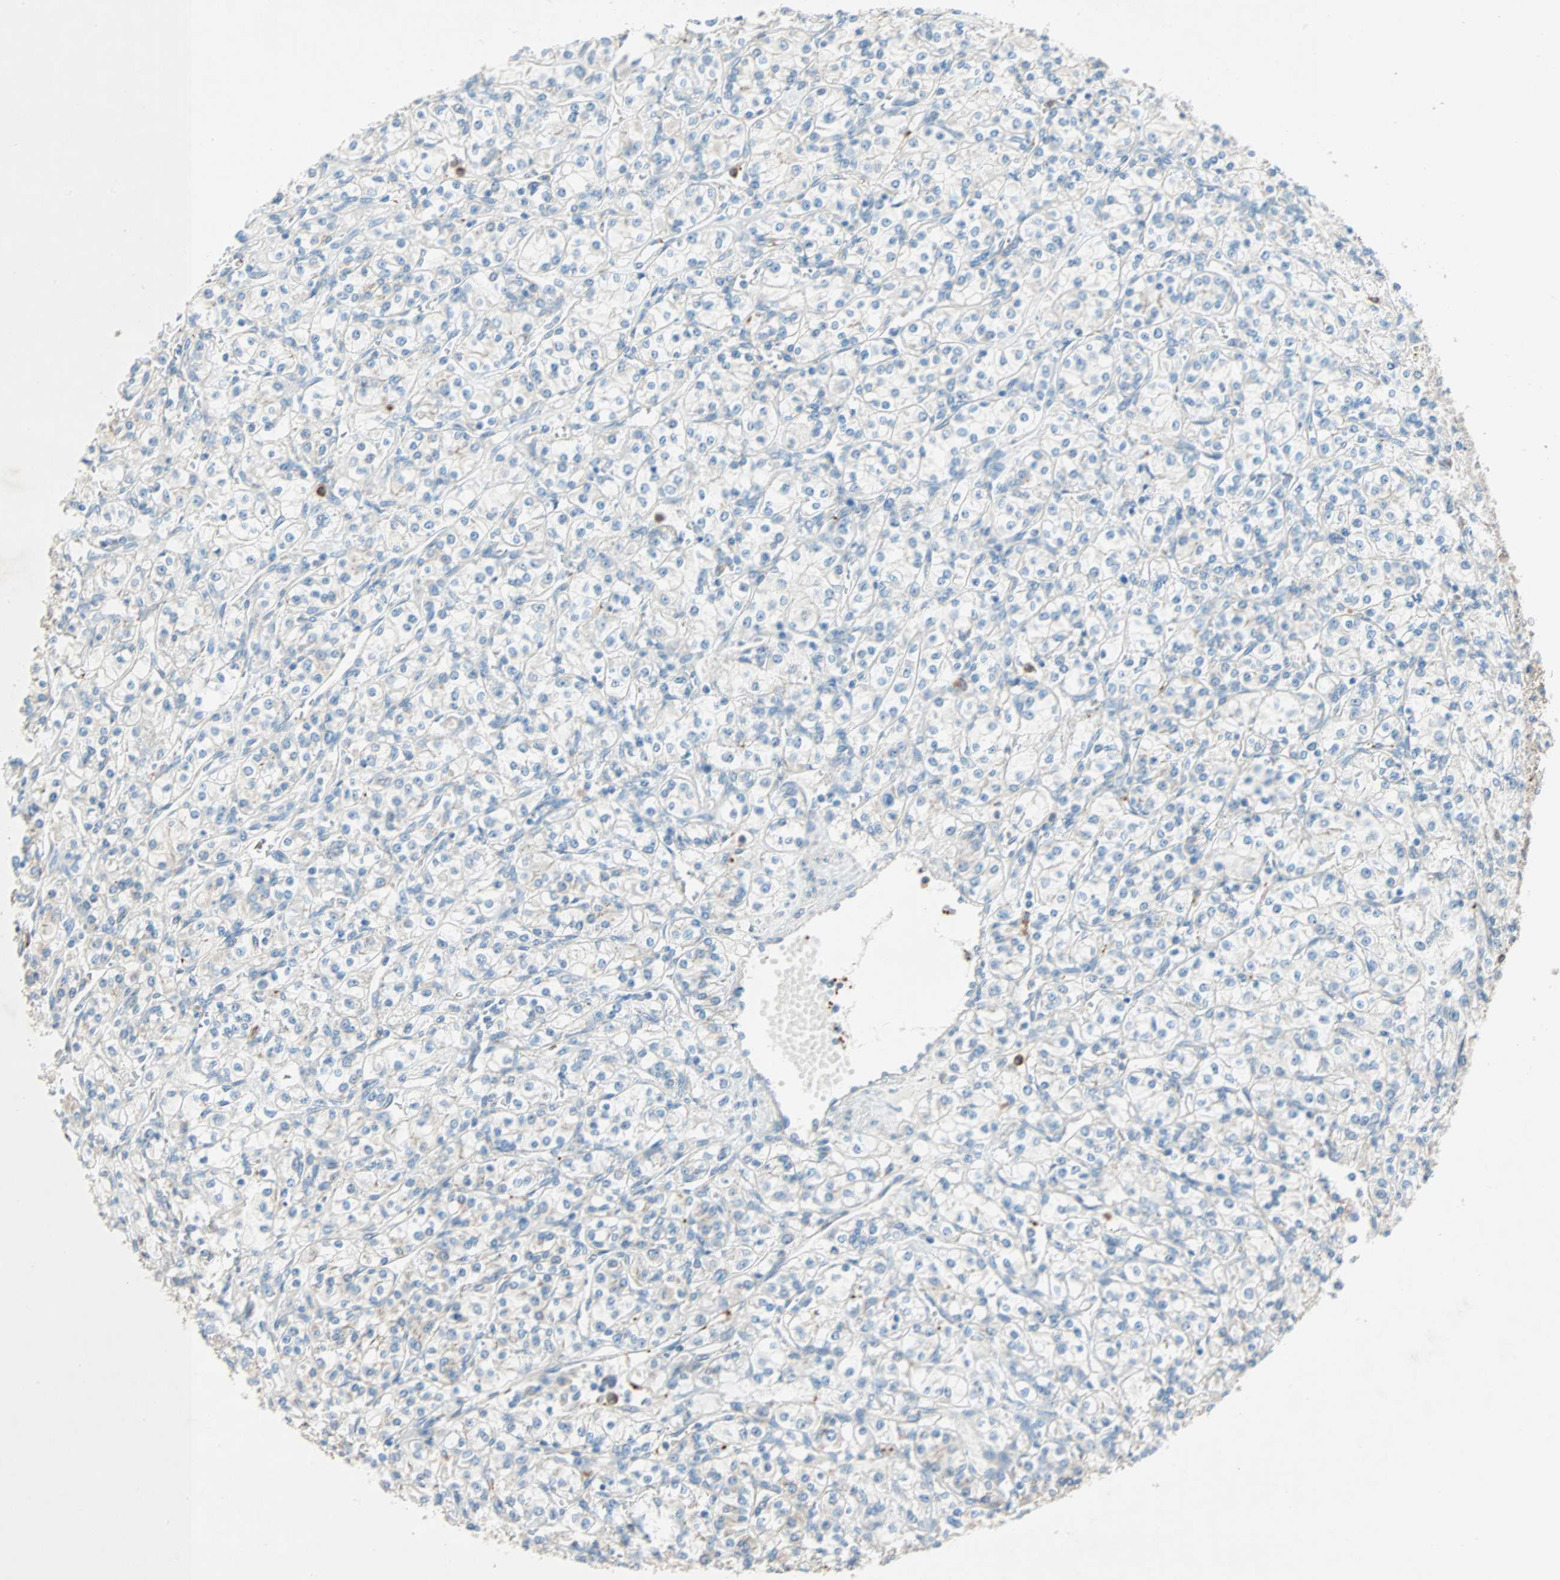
{"staining": {"intensity": "weak", "quantity": "25%-75%", "location": "cytoplasmic/membranous"}, "tissue": "renal cancer", "cell_type": "Tumor cells", "image_type": "cancer", "snomed": [{"axis": "morphology", "description": "Adenocarcinoma, NOS"}, {"axis": "topography", "description": "Kidney"}], "caption": "The immunohistochemical stain shows weak cytoplasmic/membranous expression in tumor cells of renal cancer tissue.", "gene": "LY6G6F", "patient": {"sex": "male", "age": 77}}